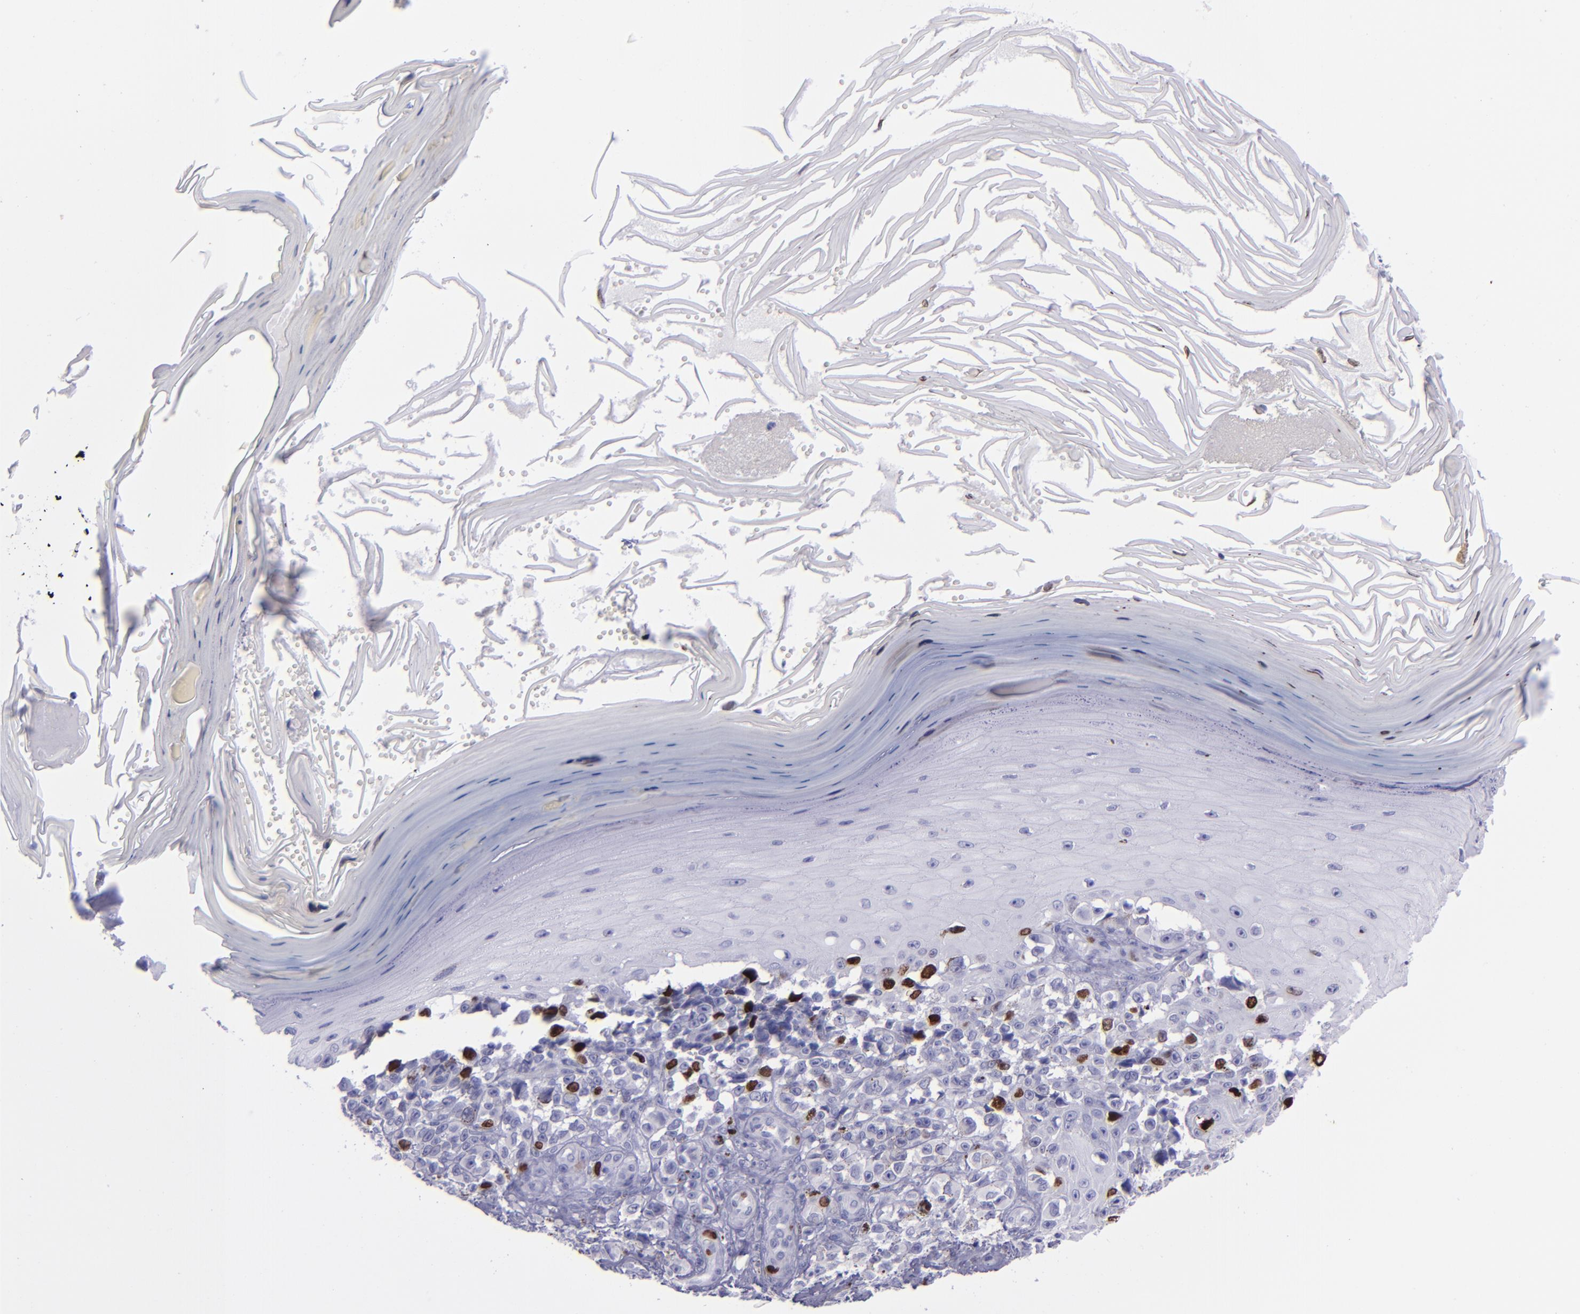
{"staining": {"intensity": "strong", "quantity": "<25%", "location": "nuclear"}, "tissue": "melanoma", "cell_type": "Tumor cells", "image_type": "cancer", "snomed": [{"axis": "morphology", "description": "Malignant melanoma, NOS"}, {"axis": "topography", "description": "Skin"}], "caption": "Melanoma stained with a protein marker reveals strong staining in tumor cells.", "gene": "TOP2A", "patient": {"sex": "female", "age": 82}}